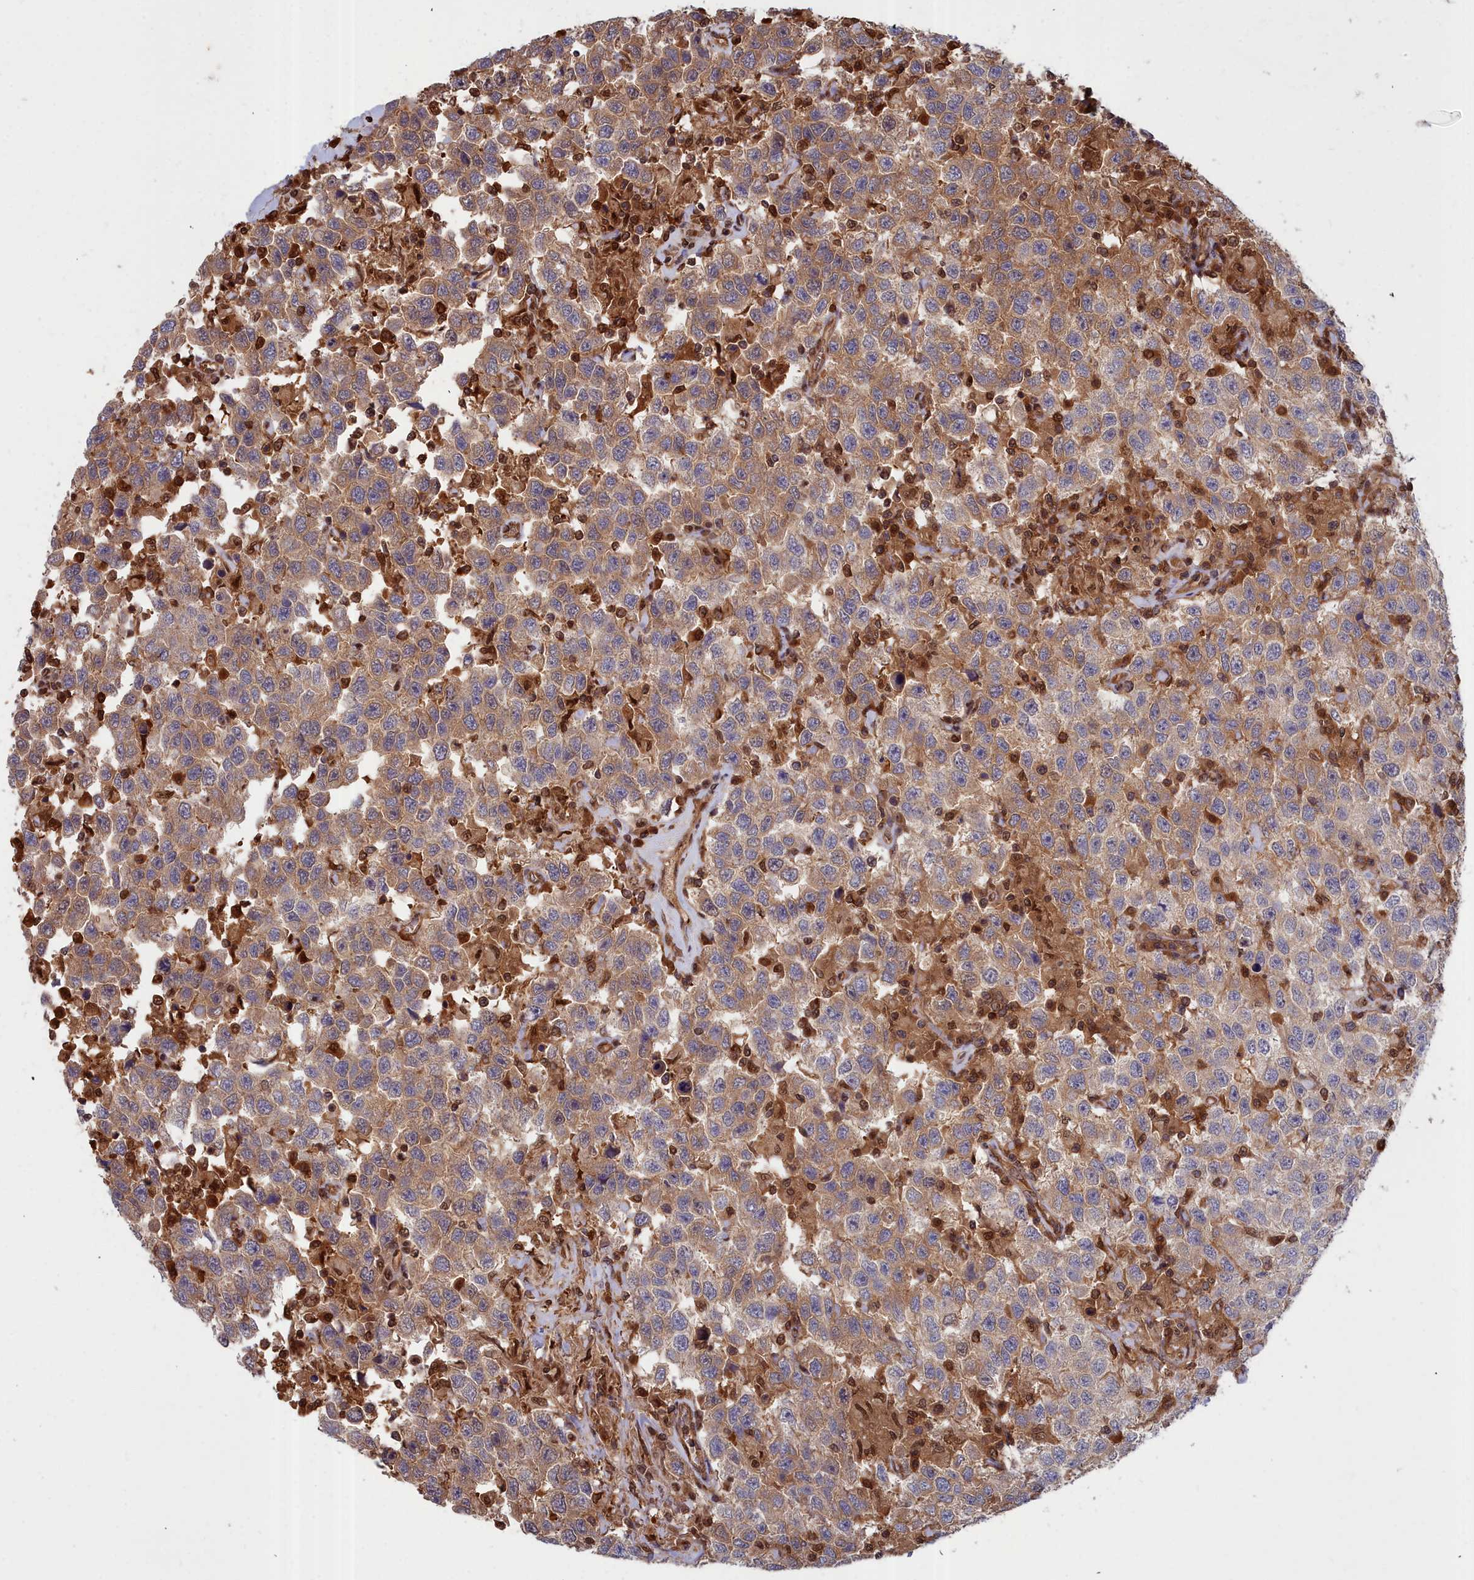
{"staining": {"intensity": "weak", "quantity": "25%-75%", "location": "cytoplasmic/membranous"}, "tissue": "testis cancer", "cell_type": "Tumor cells", "image_type": "cancer", "snomed": [{"axis": "morphology", "description": "Seminoma, NOS"}, {"axis": "topography", "description": "Testis"}], "caption": "A low amount of weak cytoplasmic/membranous positivity is identified in approximately 25%-75% of tumor cells in seminoma (testis) tissue. Ihc stains the protein in brown and the nuclei are stained blue.", "gene": "GFRA2", "patient": {"sex": "male", "age": 41}}